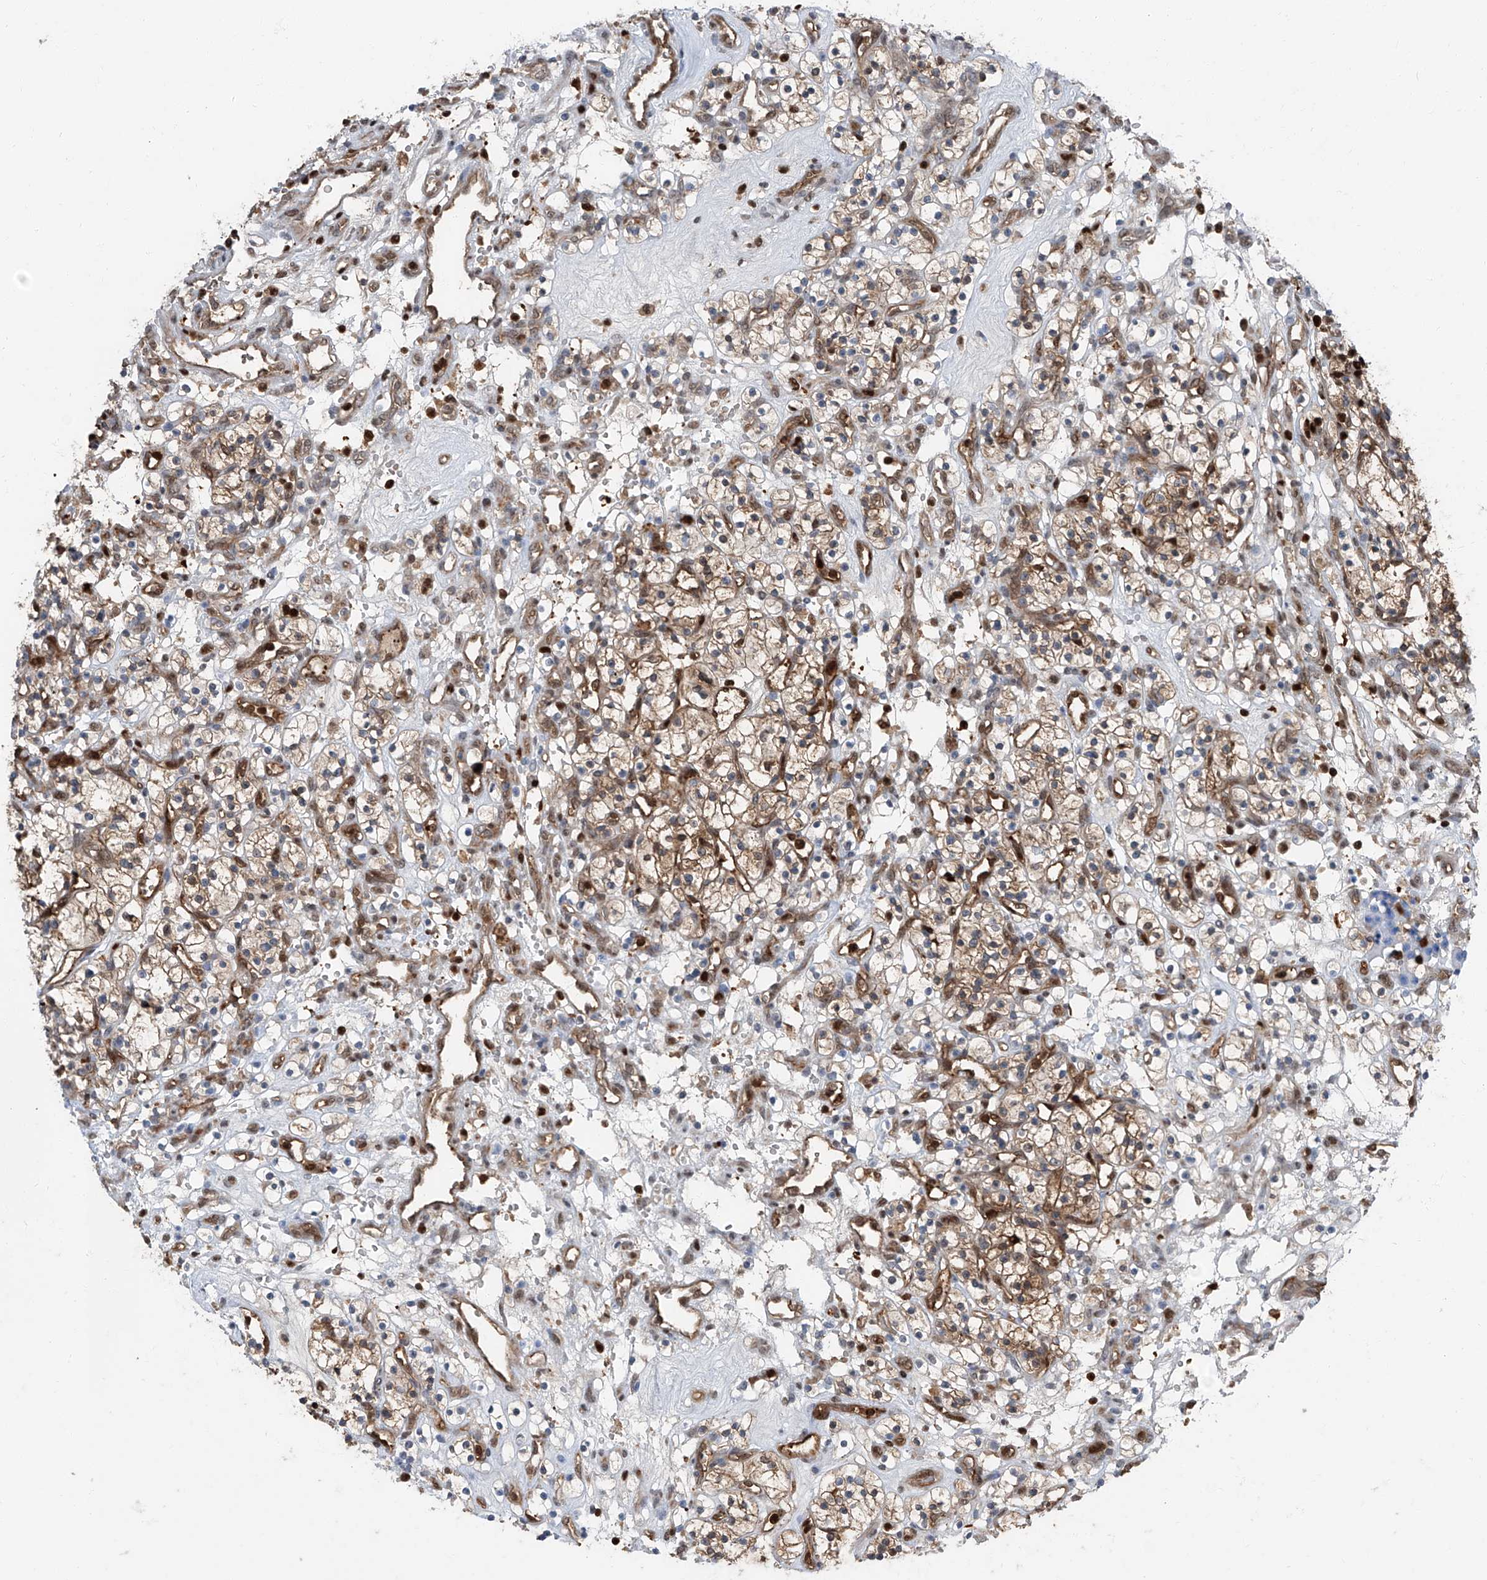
{"staining": {"intensity": "moderate", "quantity": ">75%", "location": "cytoplasmic/membranous"}, "tissue": "renal cancer", "cell_type": "Tumor cells", "image_type": "cancer", "snomed": [{"axis": "morphology", "description": "Adenocarcinoma, NOS"}, {"axis": "topography", "description": "Kidney"}], "caption": "Renal cancer (adenocarcinoma) stained with IHC reveals moderate cytoplasmic/membranous positivity in approximately >75% of tumor cells.", "gene": "PSMB10", "patient": {"sex": "female", "age": 57}}